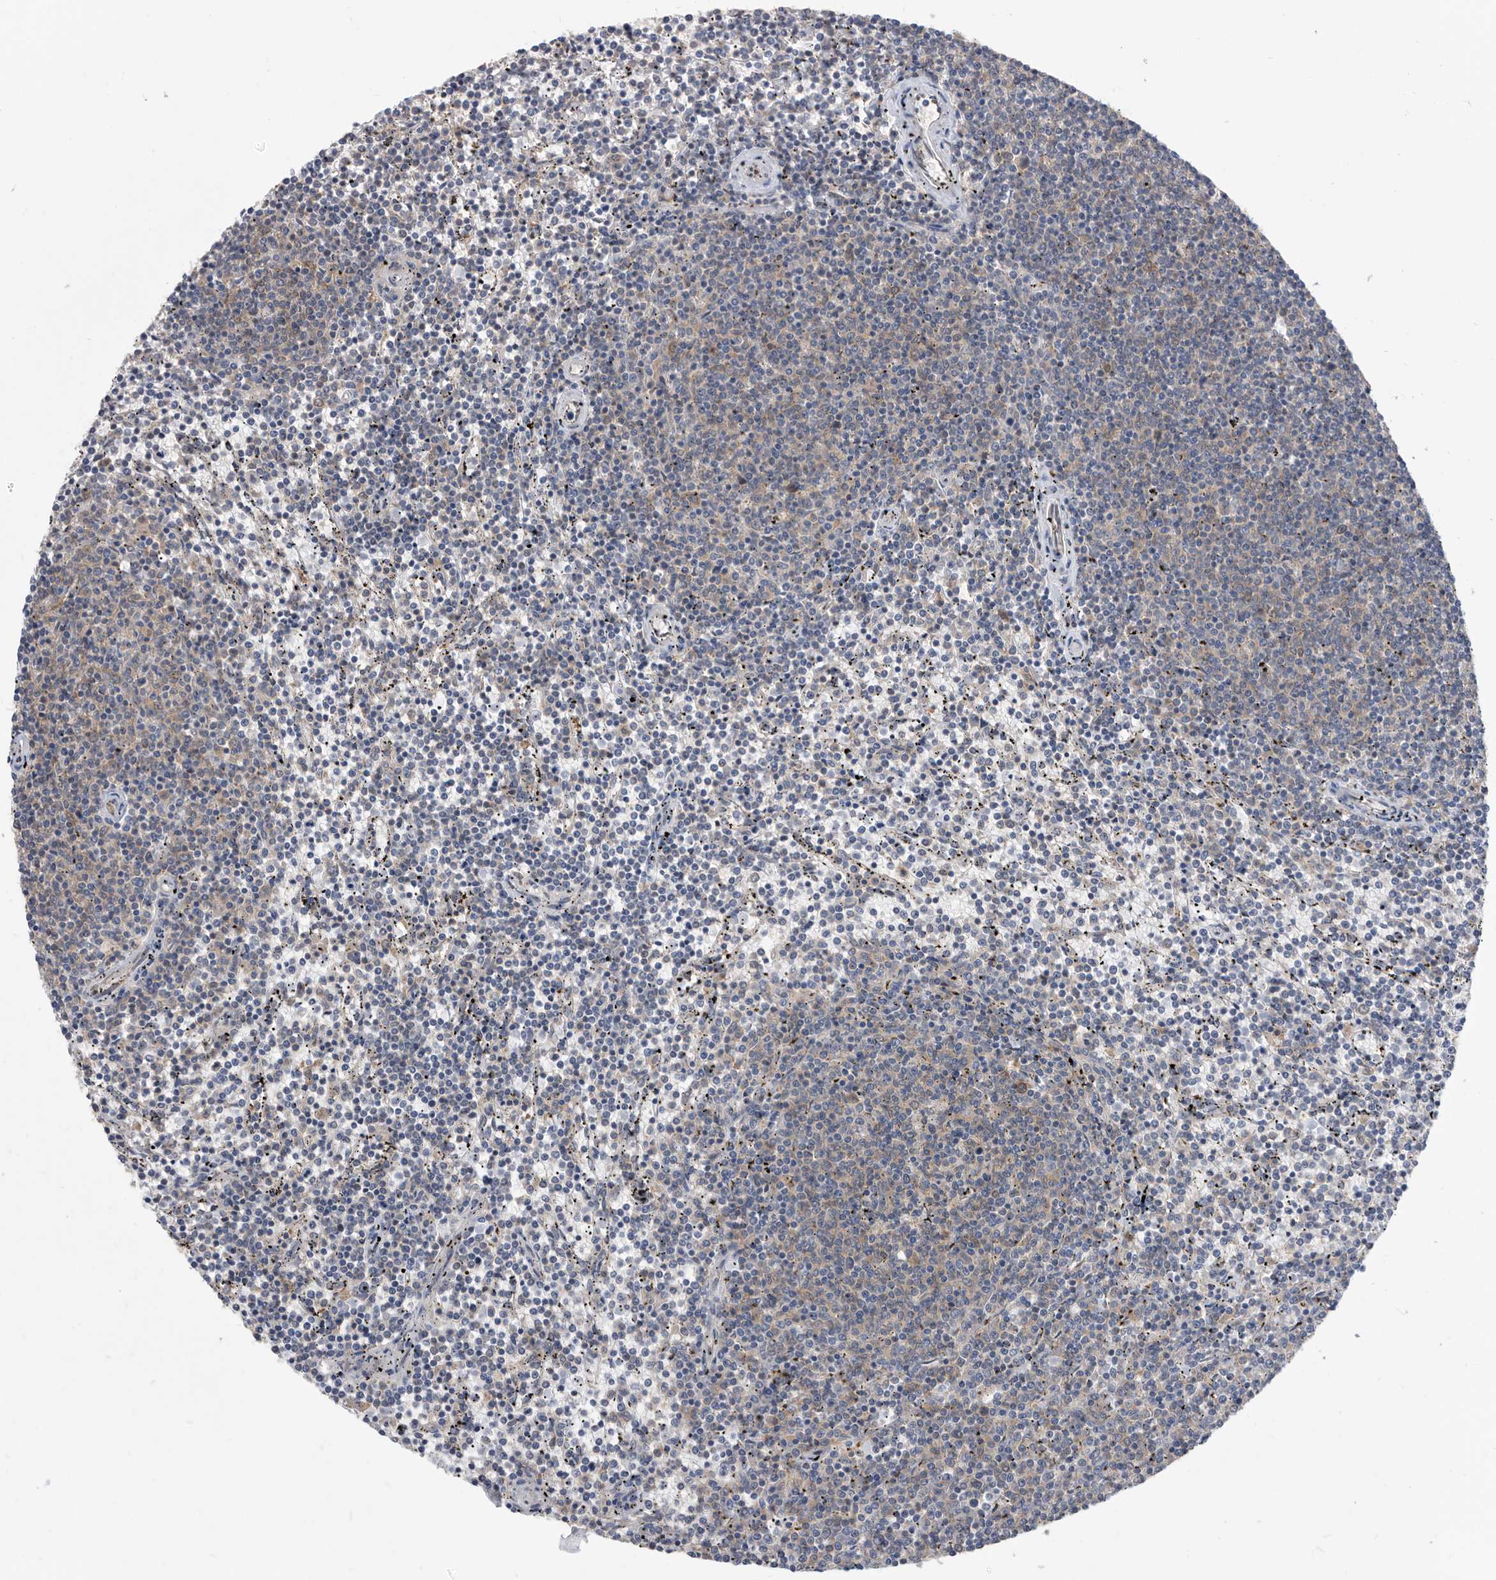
{"staining": {"intensity": "weak", "quantity": "<25%", "location": "cytoplasmic/membranous"}, "tissue": "lymphoma", "cell_type": "Tumor cells", "image_type": "cancer", "snomed": [{"axis": "morphology", "description": "Malignant lymphoma, non-Hodgkin's type, Low grade"}, {"axis": "topography", "description": "Spleen"}], "caption": "The photomicrograph displays no significant staining in tumor cells of lymphoma.", "gene": "CCT4", "patient": {"sex": "female", "age": 50}}